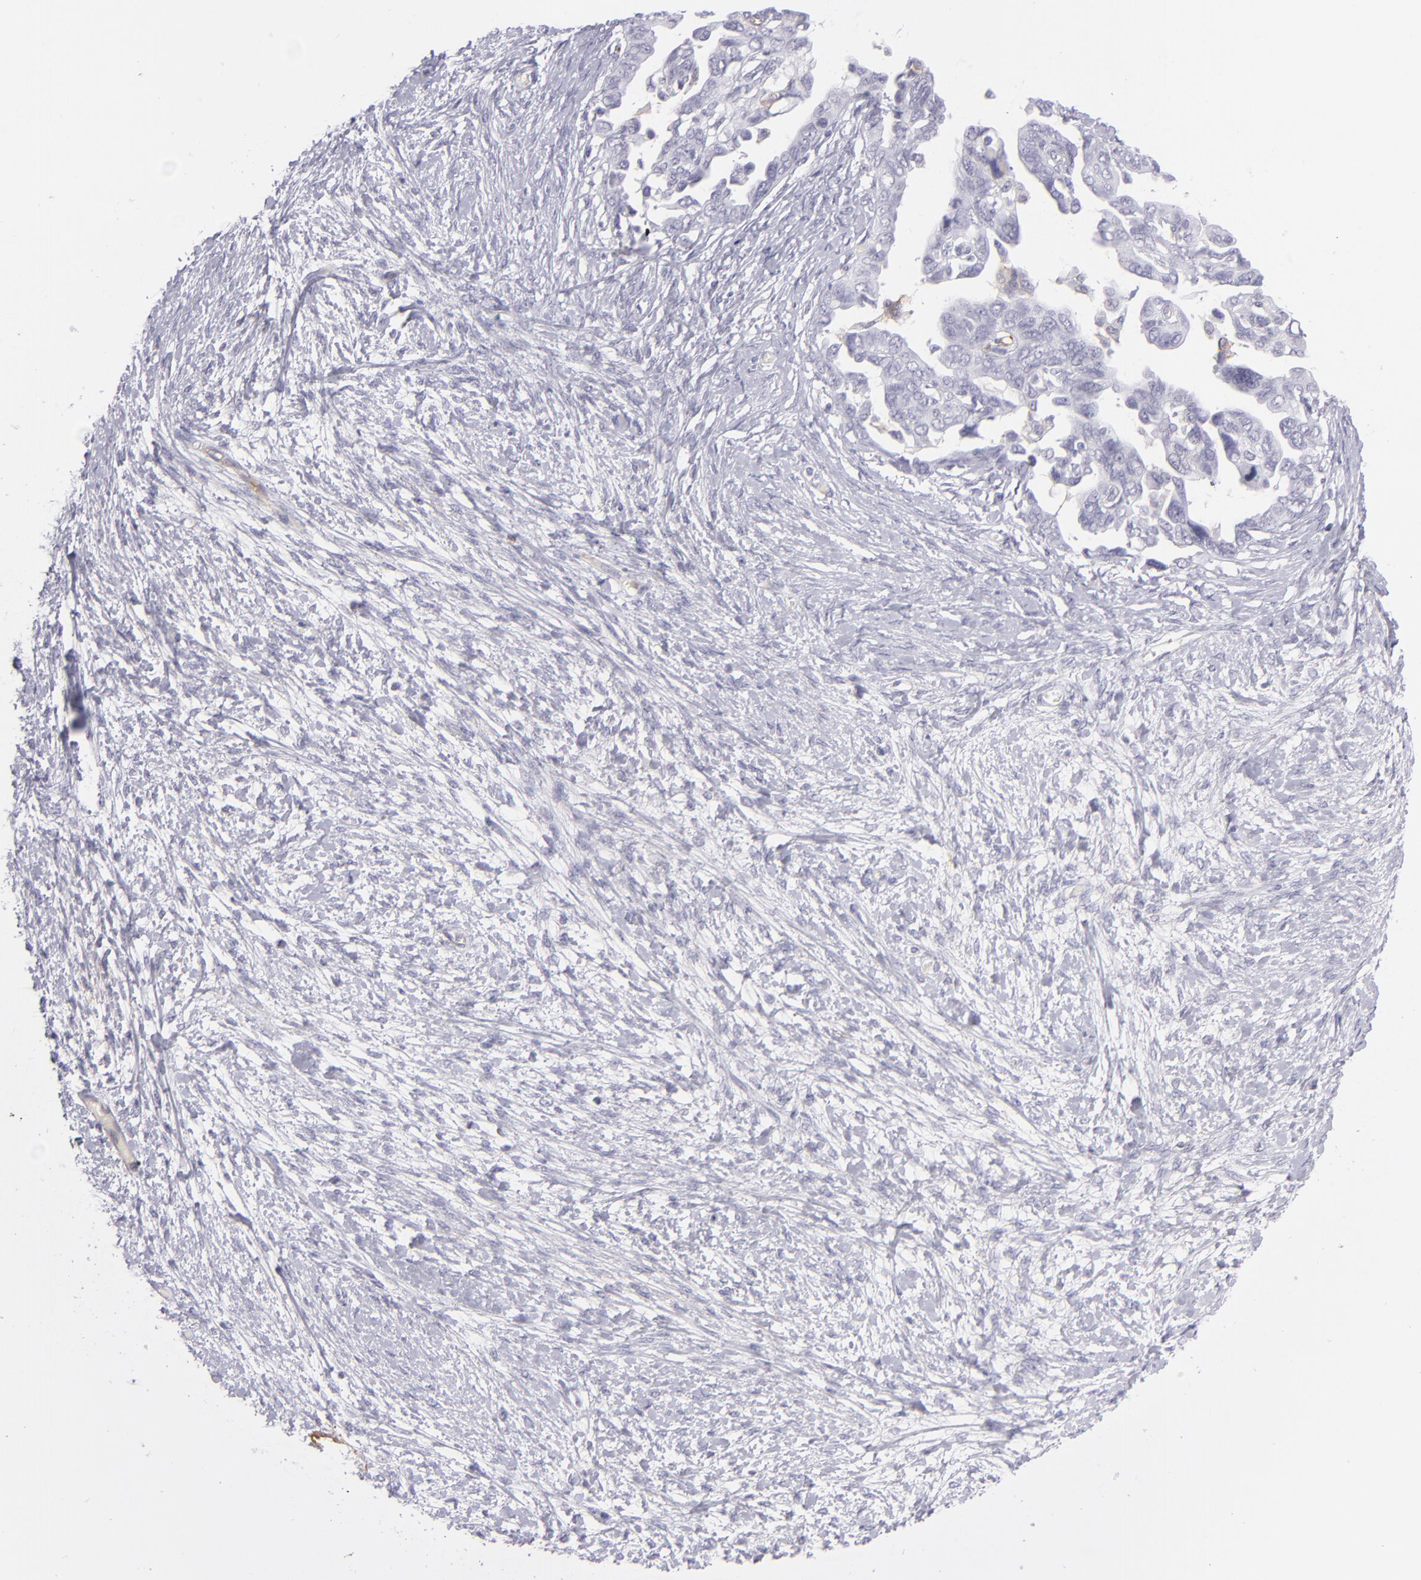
{"staining": {"intensity": "negative", "quantity": "none", "location": "none"}, "tissue": "ovarian cancer", "cell_type": "Tumor cells", "image_type": "cancer", "snomed": [{"axis": "morphology", "description": "Cystadenocarcinoma, serous, NOS"}, {"axis": "topography", "description": "Ovary"}], "caption": "Photomicrograph shows no significant protein expression in tumor cells of ovarian cancer (serous cystadenocarcinoma).", "gene": "THBD", "patient": {"sex": "female", "age": 69}}